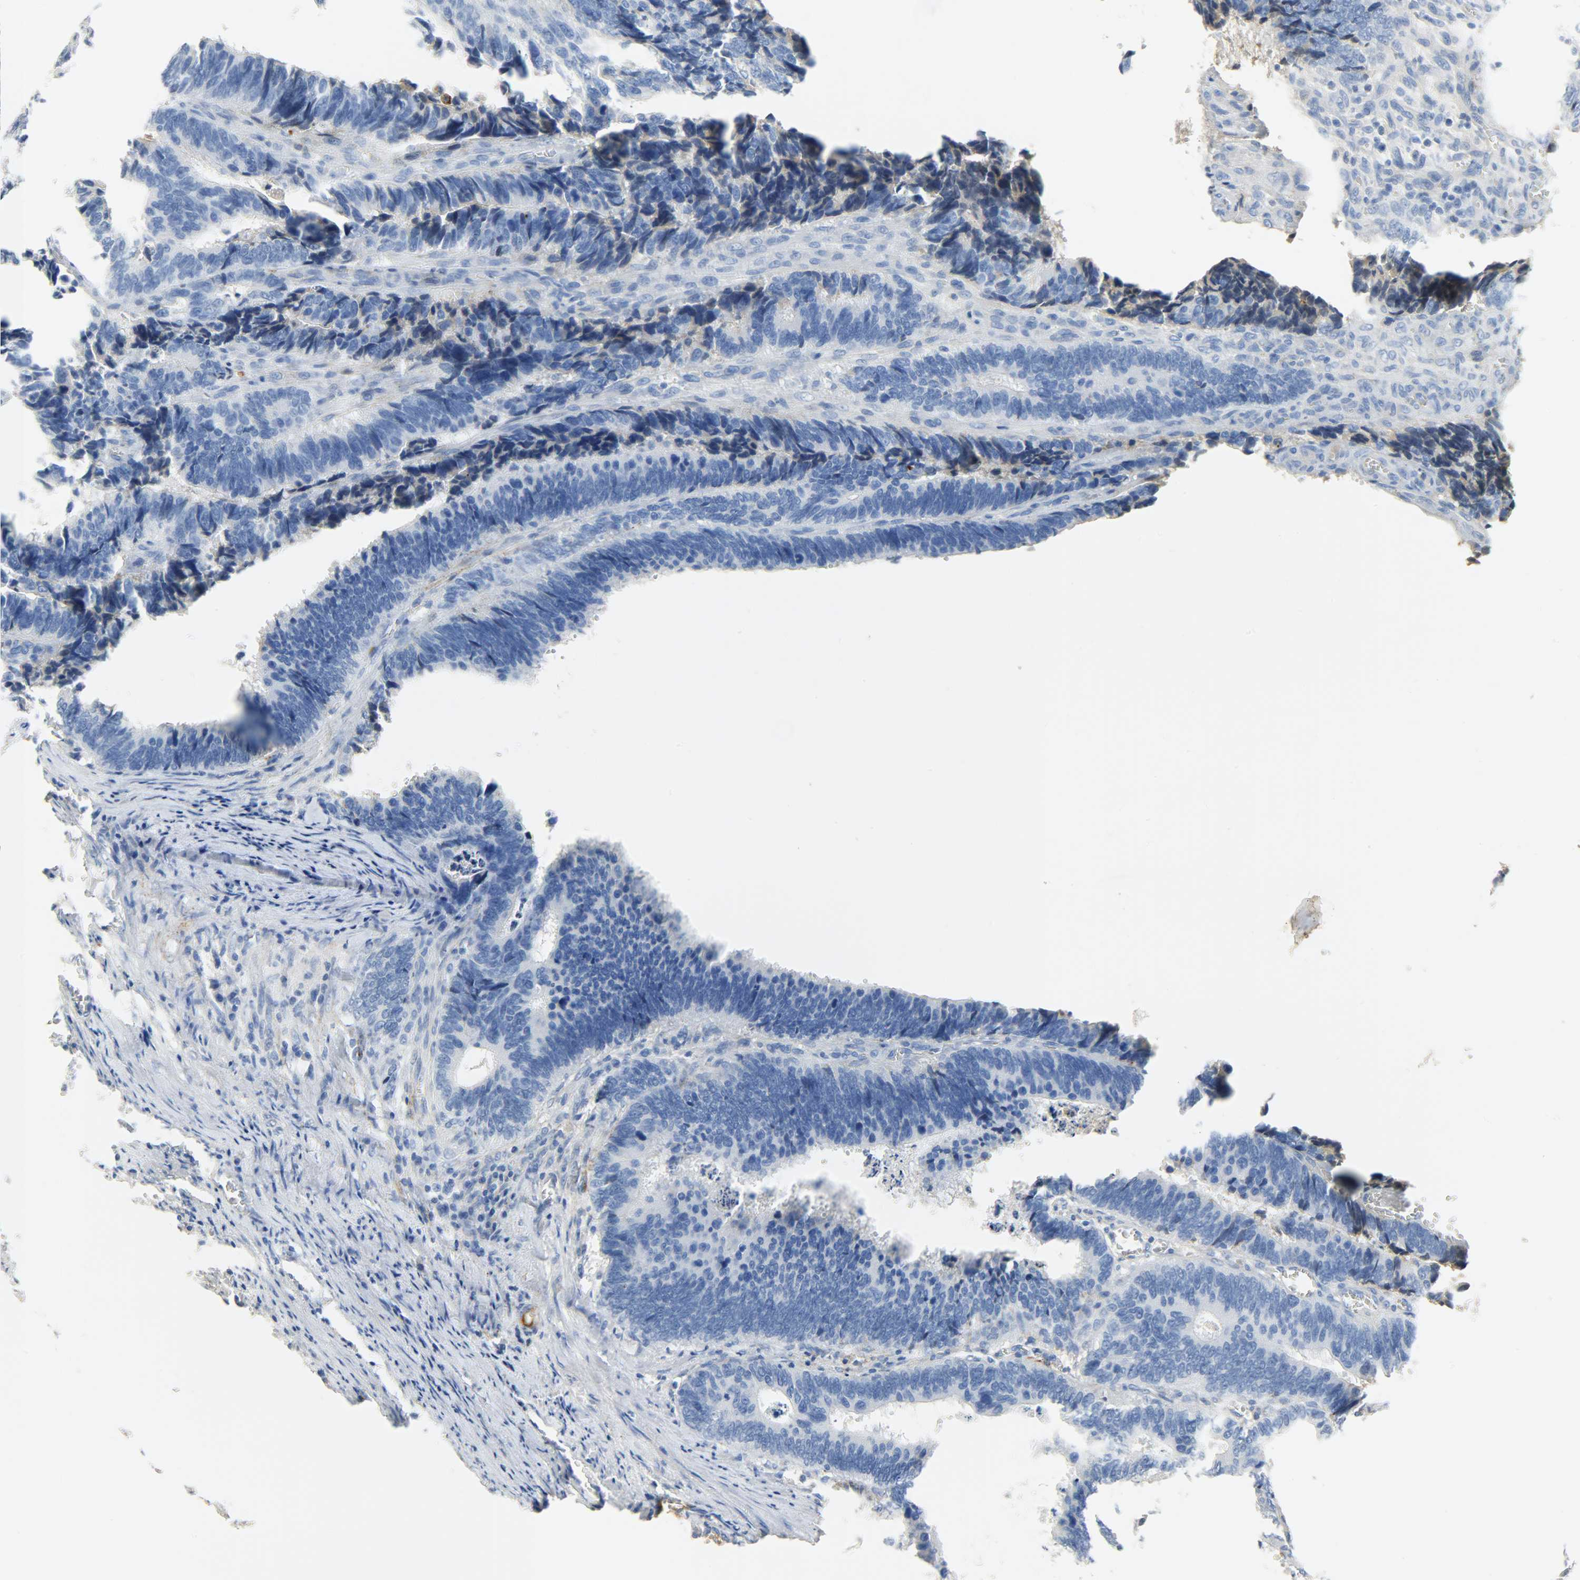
{"staining": {"intensity": "negative", "quantity": "none", "location": "none"}, "tissue": "colorectal cancer", "cell_type": "Tumor cells", "image_type": "cancer", "snomed": [{"axis": "morphology", "description": "Adenocarcinoma, NOS"}, {"axis": "topography", "description": "Colon"}], "caption": "Tumor cells show no significant expression in colorectal cancer.", "gene": "CRP", "patient": {"sex": "male", "age": 72}}